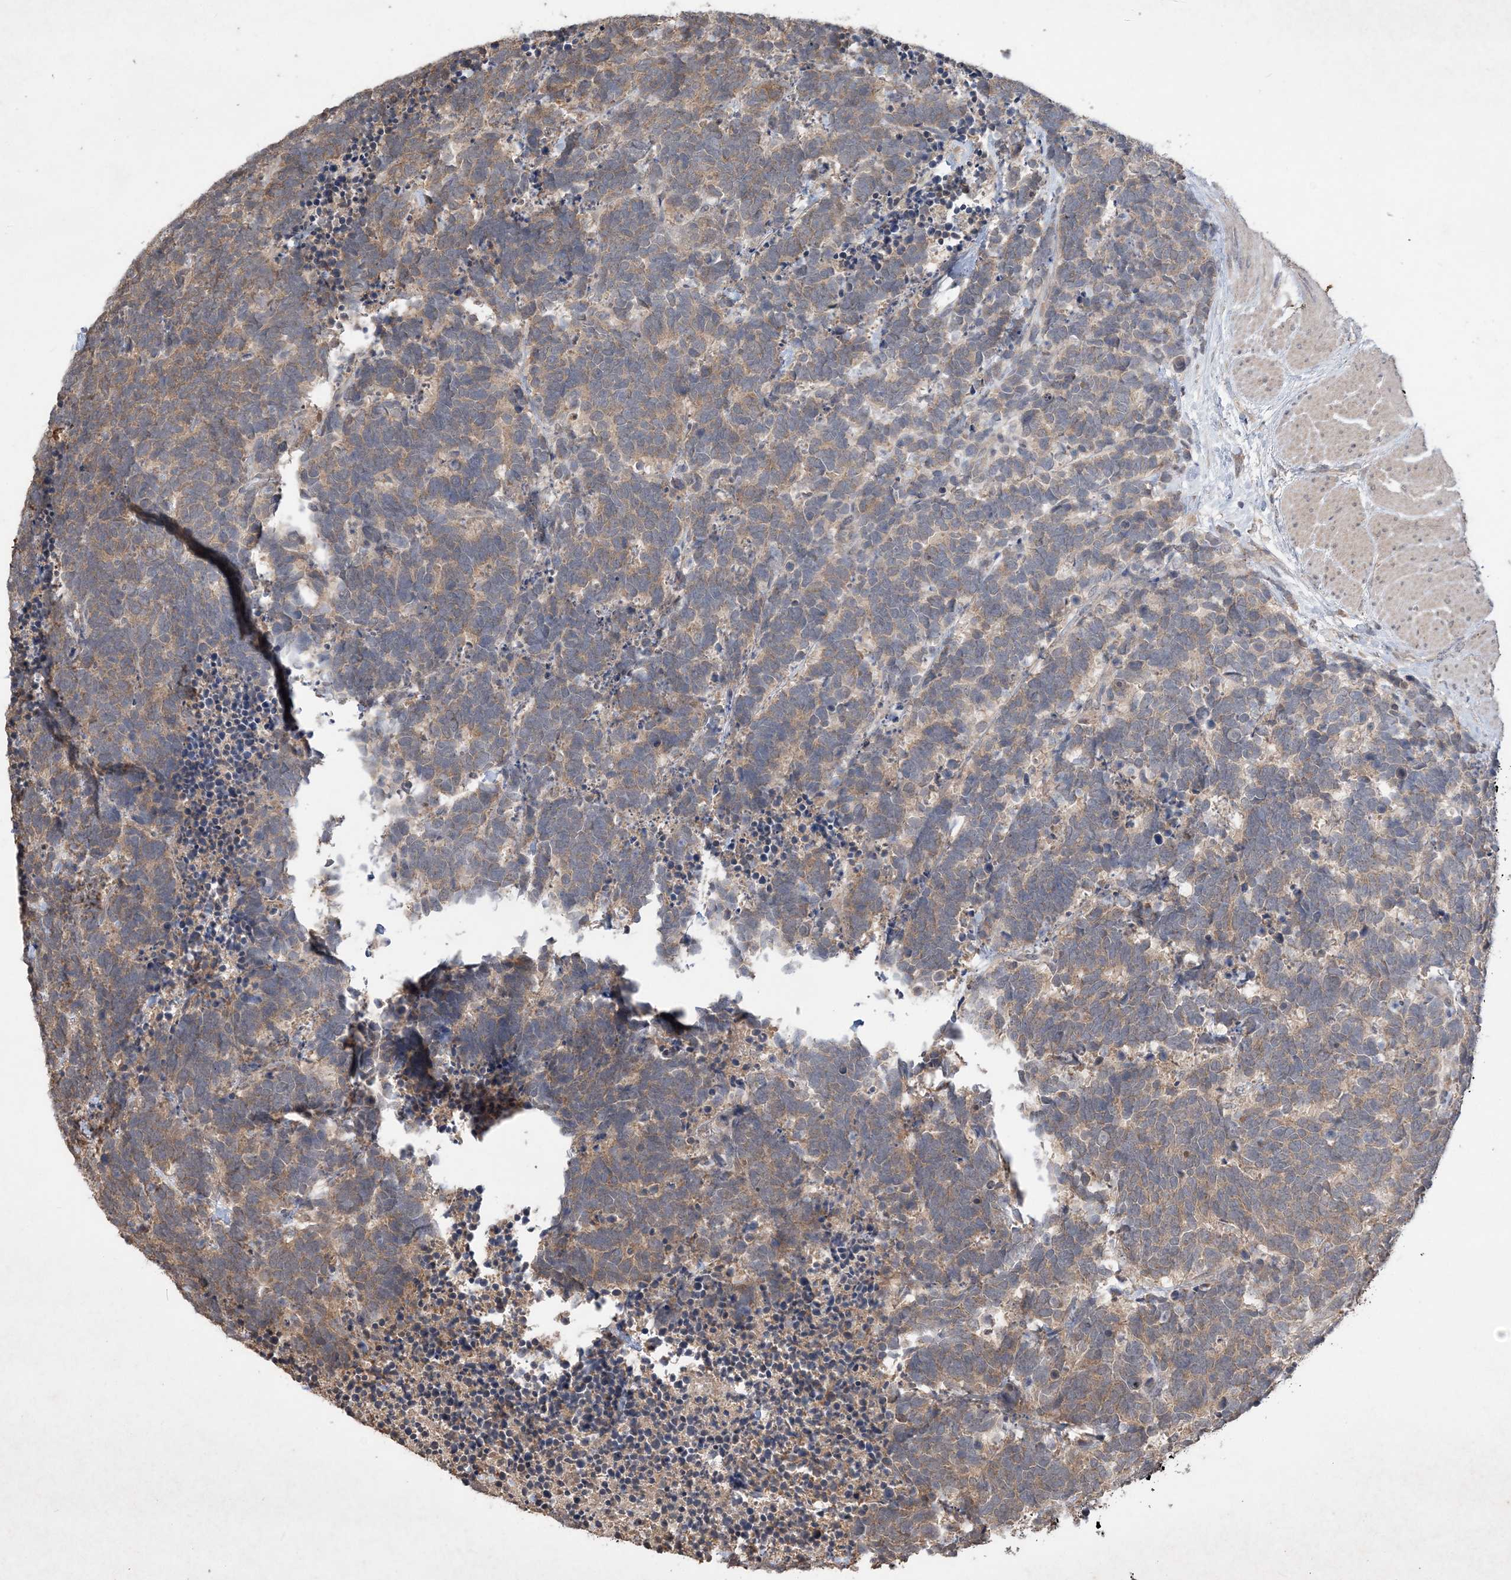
{"staining": {"intensity": "weak", "quantity": ">75%", "location": "cytoplasmic/membranous"}, "tissue": "carcinoid", "cell_type": "Tumor cells", "image_type": "cancer", "snomed": [{"axis": "morphology", "description": "Carcinoma, NOS"}, {"axis": "morphology", "description": "Carcinoid, malignant, NOS"}, {"axis": "topography", "description": "Urinary bladder"}], "caption": "Carcinoid stained with IHC displays weak cytoplasmic/membranous positivity in approximately >75% of tumor cells.", "gene": "AKR7A2", "patient": {"sex": "male", "age": 57}}